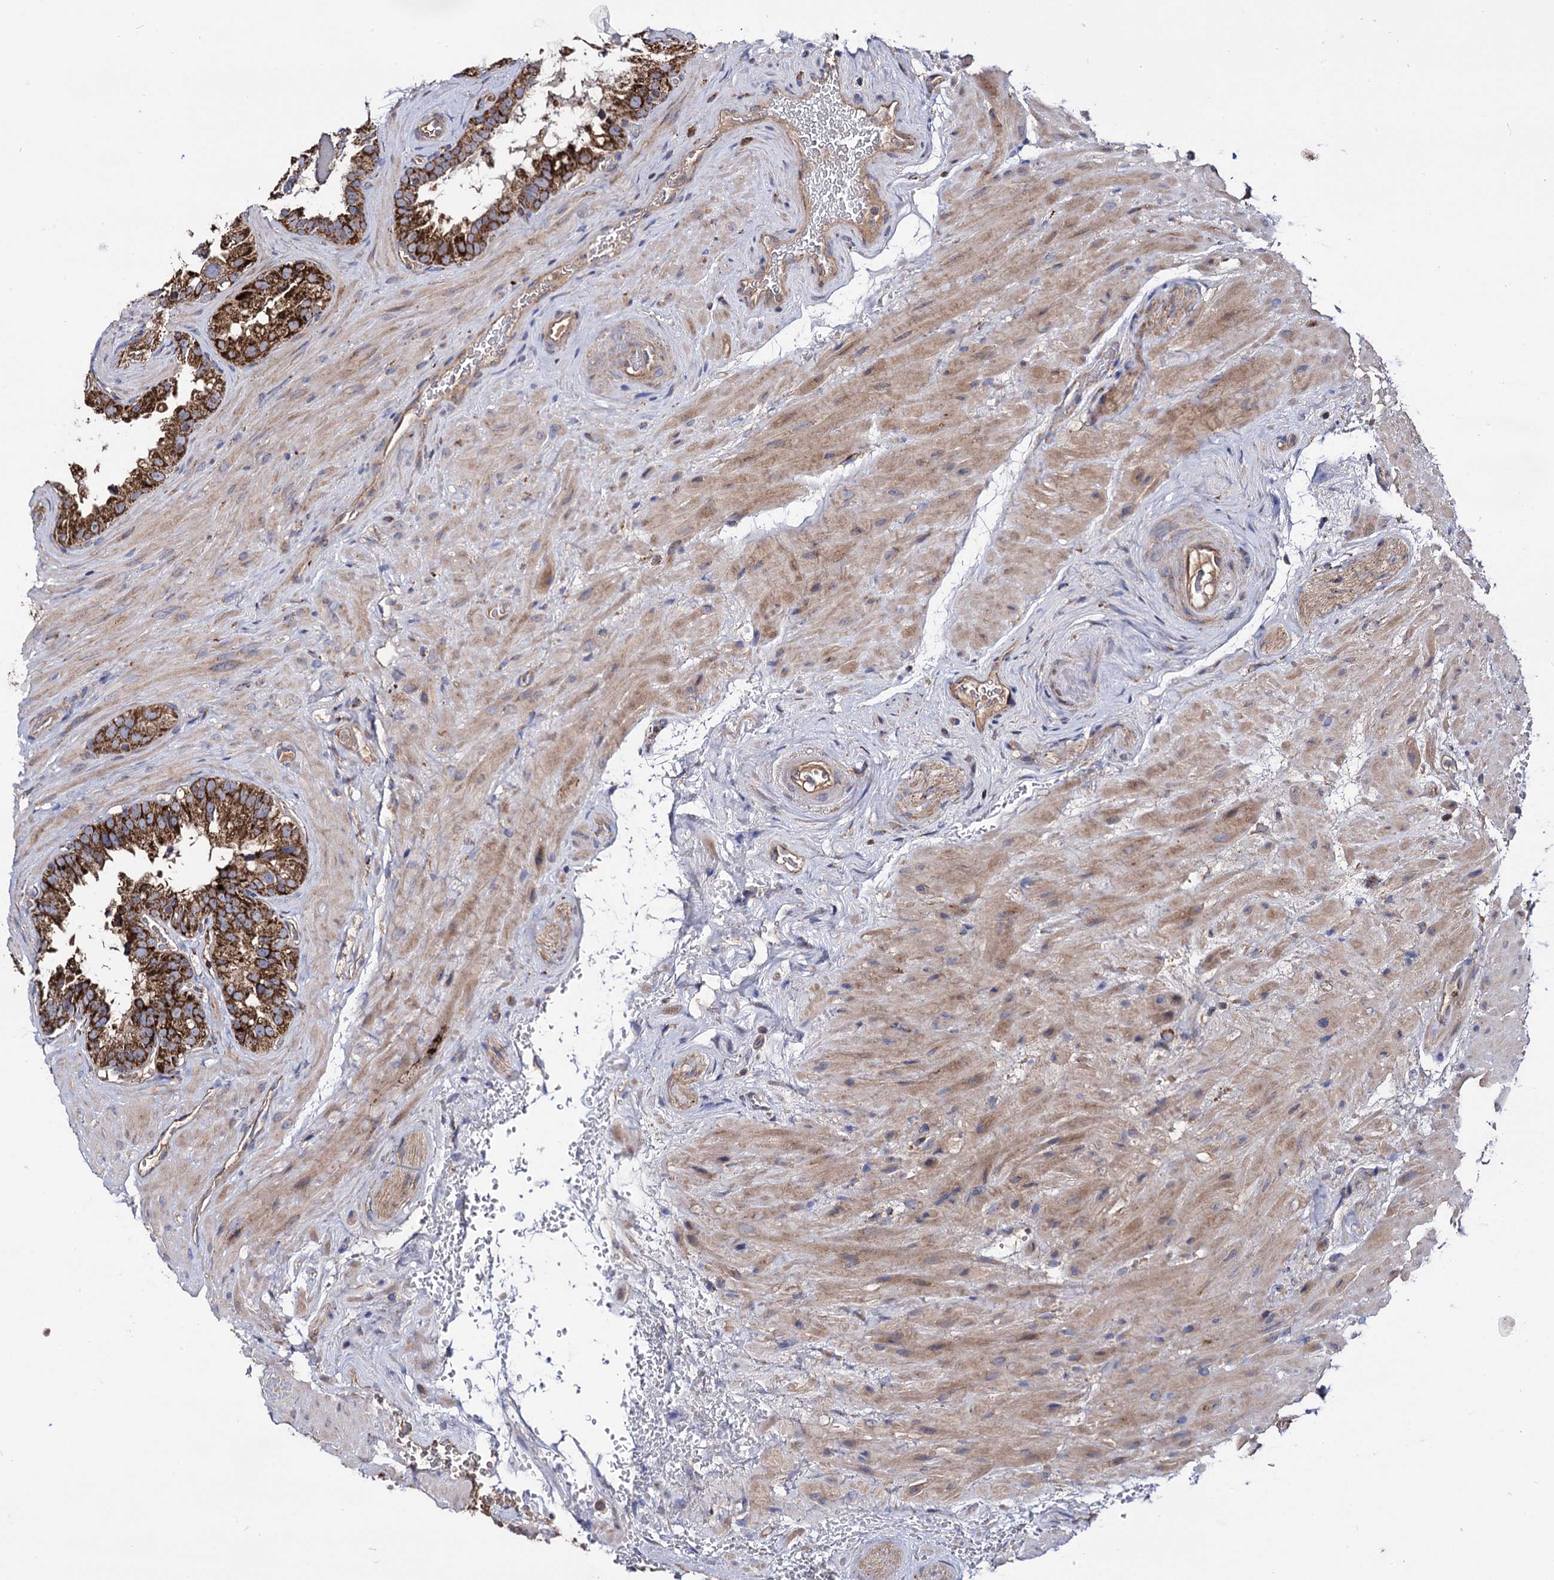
{"staining": {"intensity": "strong", "quantity": ">75%", "location": "cytoplasmic/membranous"}, "tissue": "seminal vesicle", "cell_type": "Glandular cells", "image_type": "normal", "snomed": [{"axis": "morphology", "description": "Normal tissue, NOS"}, {"axis": "topography", "description": "Seminal veicle"}, {"axis": "topography", "description": "Peripheral nerve tissue"}], "caption": "Immunohistochemistry (DAB (3,3'-diaminobenzidine)) staining of unremarkable human seminal vesicle demonstrates strong cytoplasmic/membranous protein positivity in approximately >75% of glandular cells.", "gene": "IQCH", "patient": {"sex": "male", "age": 67}}